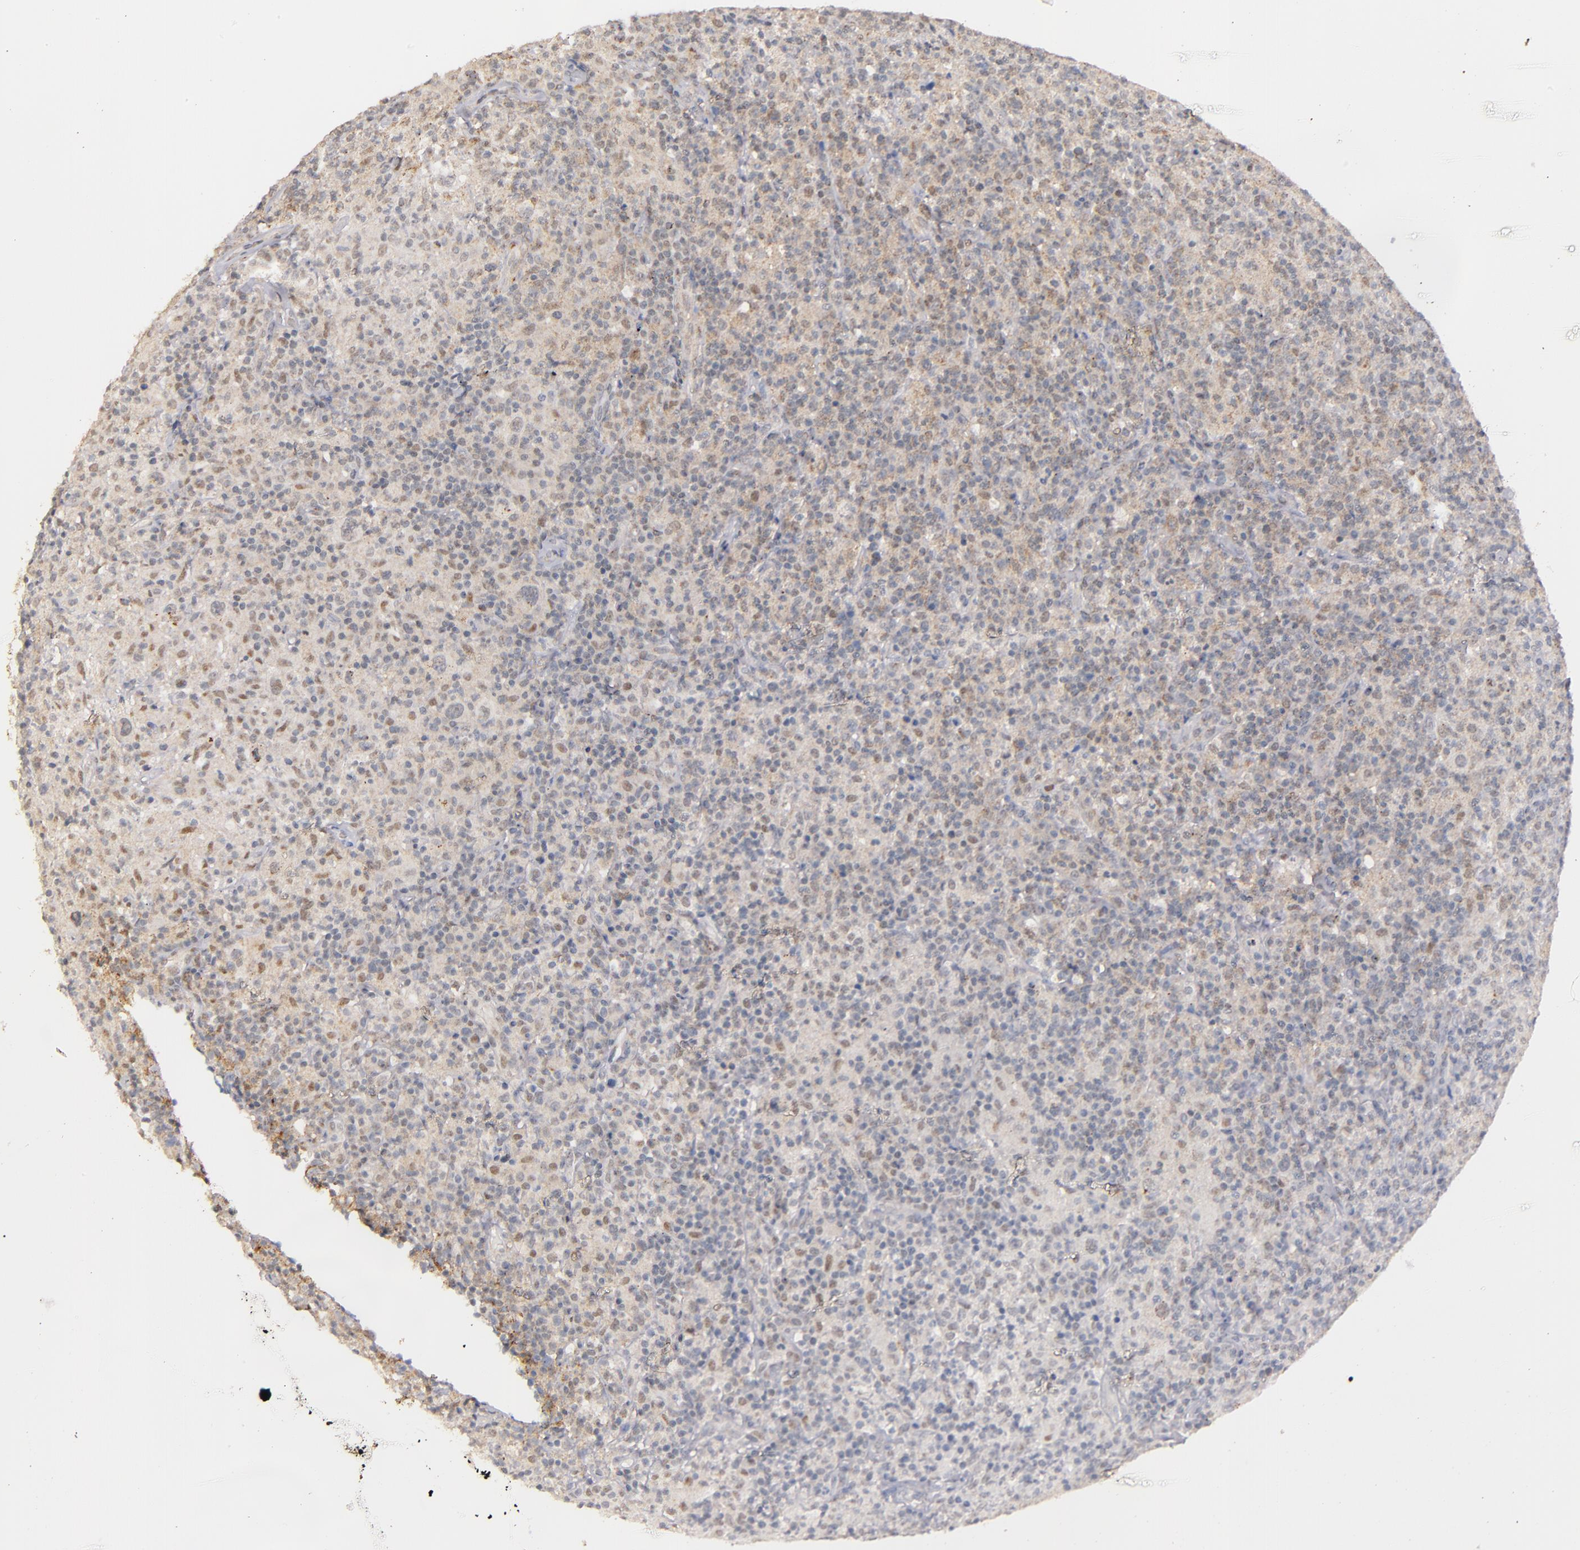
{"staining": {"intensity": "weak", "quantity": "25%-75%", "location": "cytoplasmic/membranous"}, "tissue": "lymphoma", "cell_type": "Tumor cells", "image_type": "cancer", "snomed": [{"axis": "morphology", "description": "Hodgkin's disease, NOS"}, {"axis": "topography", "description": "Lymph node"}], "caption": "Lymphoma tissue shows weak cytoplasmic/membranous positivity in approximately 25%-75% of tumor cells, visualized by immunohistochemistry.", "gene": "SYP", "patient": {"sex": "male", "age": 65}}